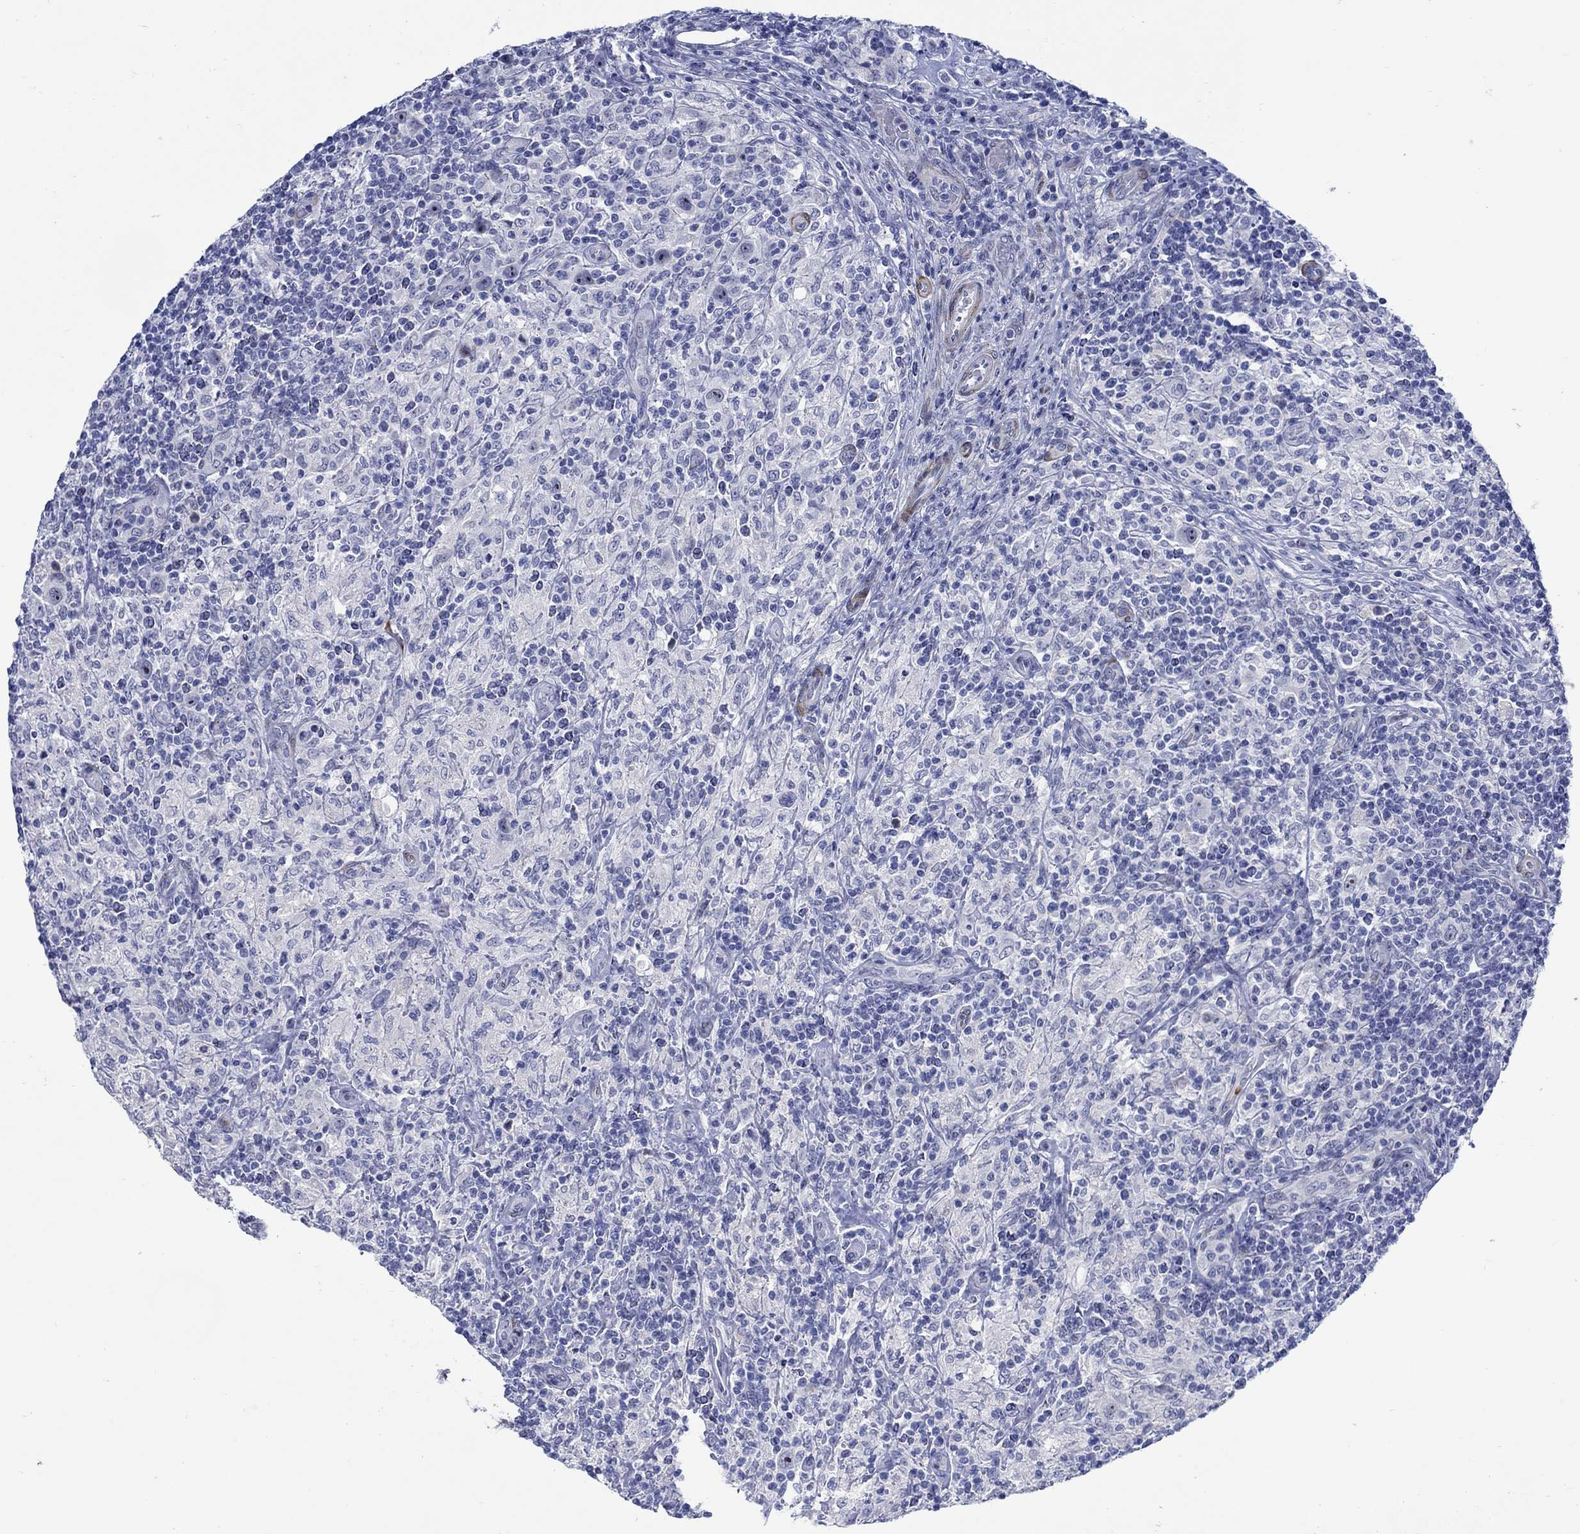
{"staining": {"intensity": "negative", "quantity": "none", "location": "none"}, "tissue": "lymphoma", "cell_type": "Tumor cells", "image_type": "cancer", "snomed": [{"axis": "morphology", "description": "Hodgkin's disease, NOS"}, {"axis": "topography", "description": "Lymph node"}], "caption": "This is a histopathology image of IHC staining of Hodgkin's disease, which shows no expression in tumor cells.", "gene": "KSR2", "patient": {"sex": "male", "age": 70}}